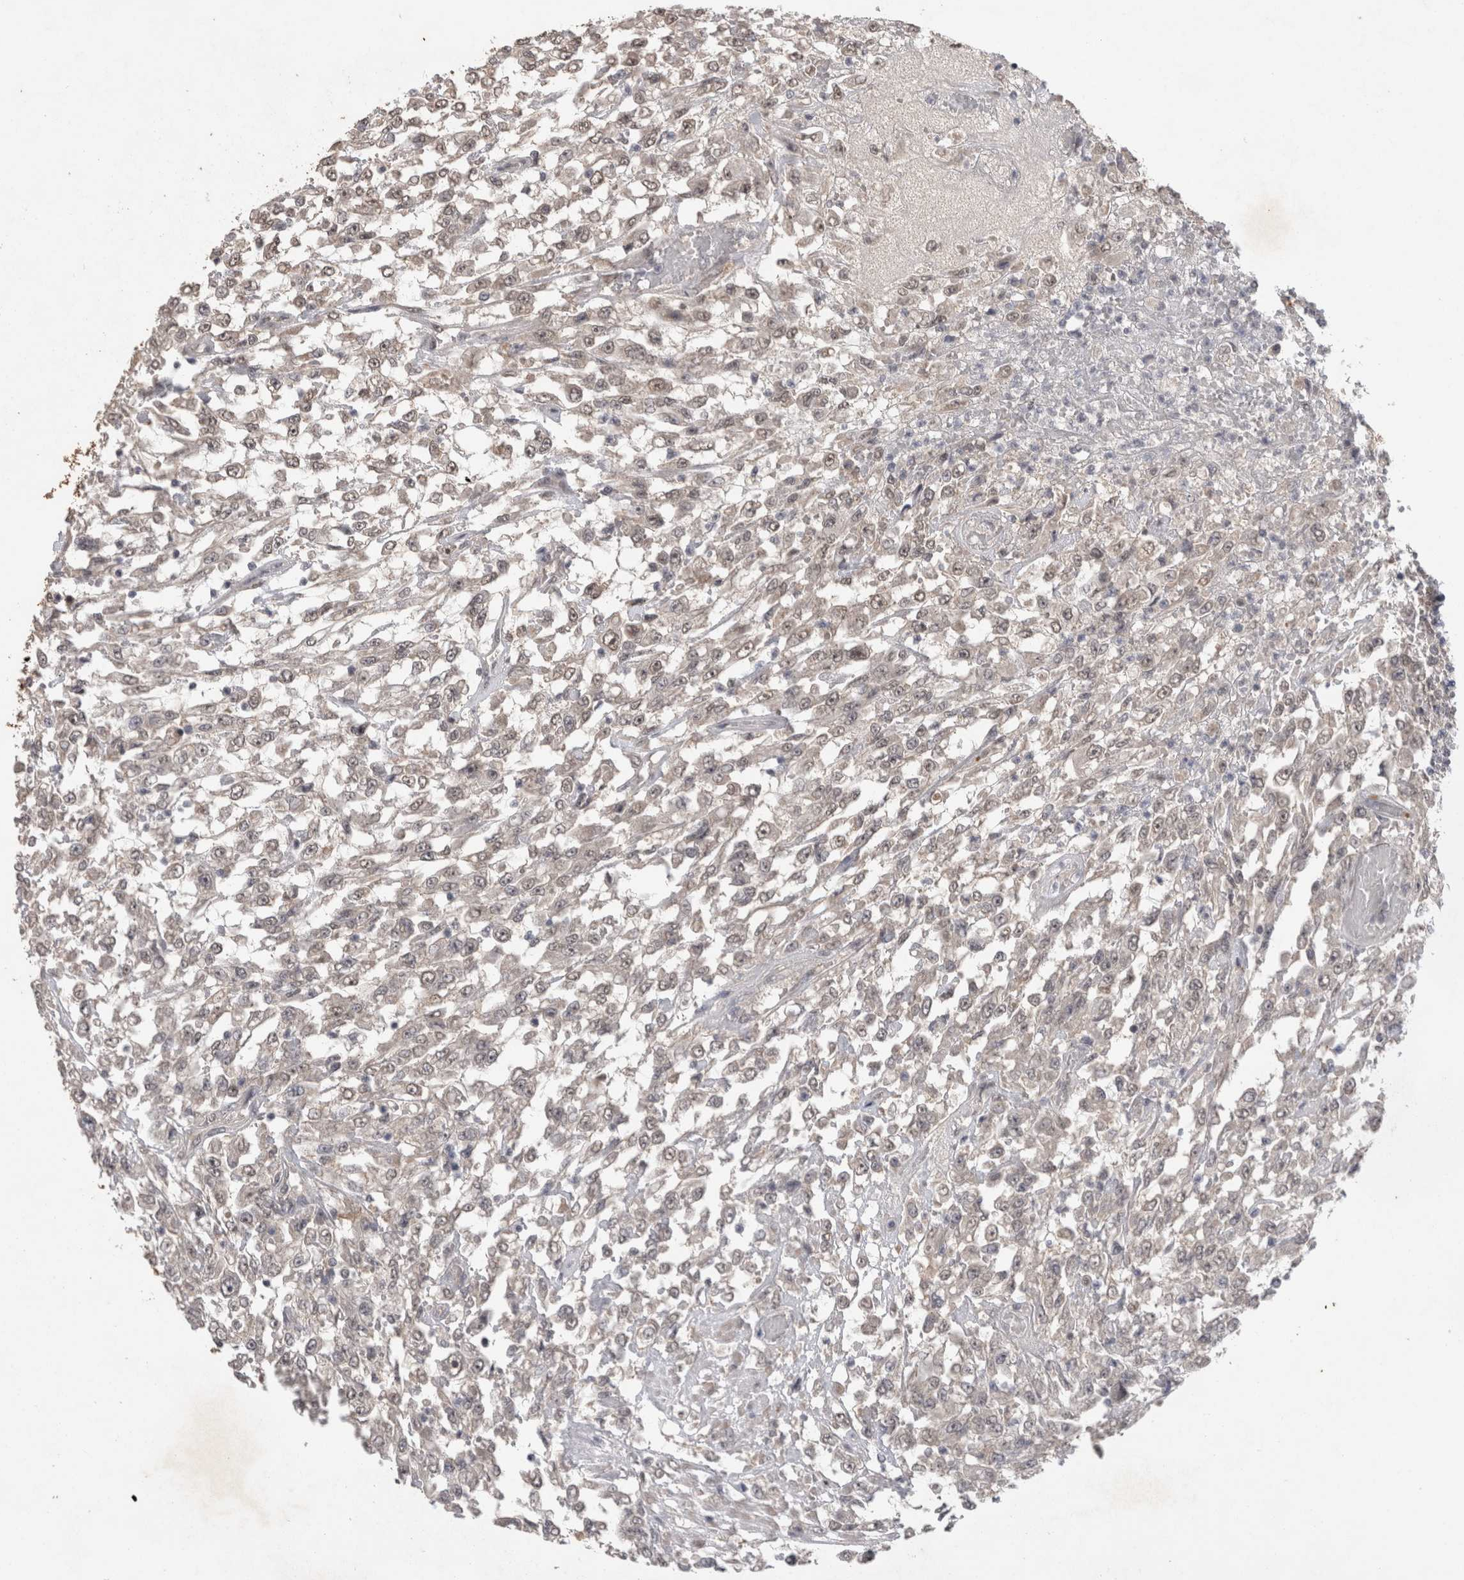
{"staining": {"intensity": "weak", "quantity": "<25%", "location": "cytoplasmic/membranous,nuclear"}, "tissue": "urothelial cancer", "cell_type": "Tumor cells", "image_type": "cancer", "snomed": [{"axis": "morphology", "description": "Urothelial carcinoma, High grade"}, {"axis": "topography", "description": "Urinary bladder"}], "caption": "Immunohistochemical staining of human high-grade urothelial carcinoma exhibits no significant positivity in tumor cells. (DAB immunohistochemistry visualized using brightfield microscopy, high magnification).", "gene": "RHPN1", "patient": {"sex": "male", "age": 46}}